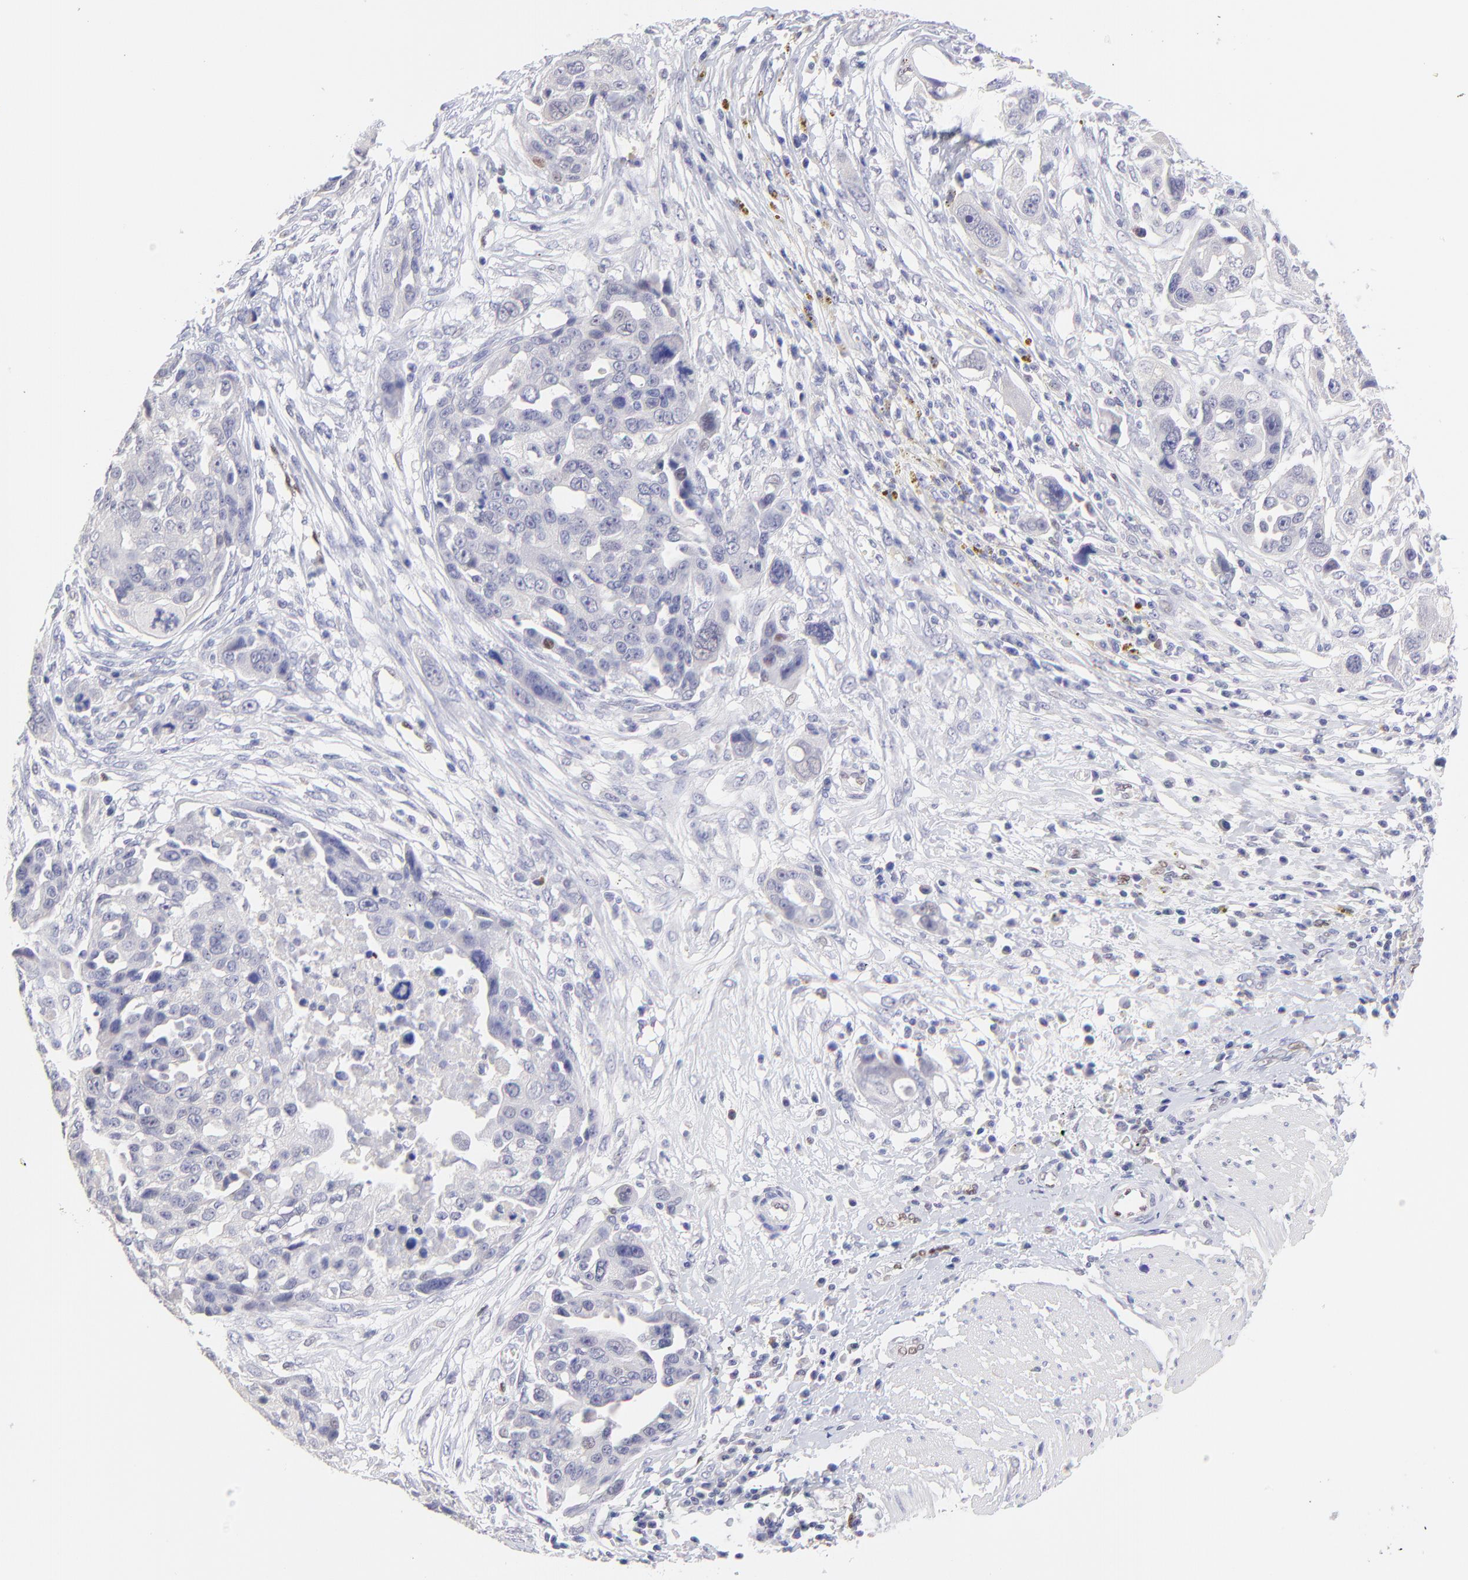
{"staining": {"intensity": "negative", "quantity": "none", "location": "none"}, "tissue": "ovarian cancer", "cell_type": "Tumor cells", "image_type": "cancer", "snomed": [{"axis": "morphology", "description": "Carcinoma, endometroid"}, {"axis": "topography", "description": "Ovary"}], "caption": "IHC of human ovarian cancer (endometroid carcinoma) reveals no staining in tumor cells.", "gene": "KLF4", "patient": {"sex": "female", "age": 75}}